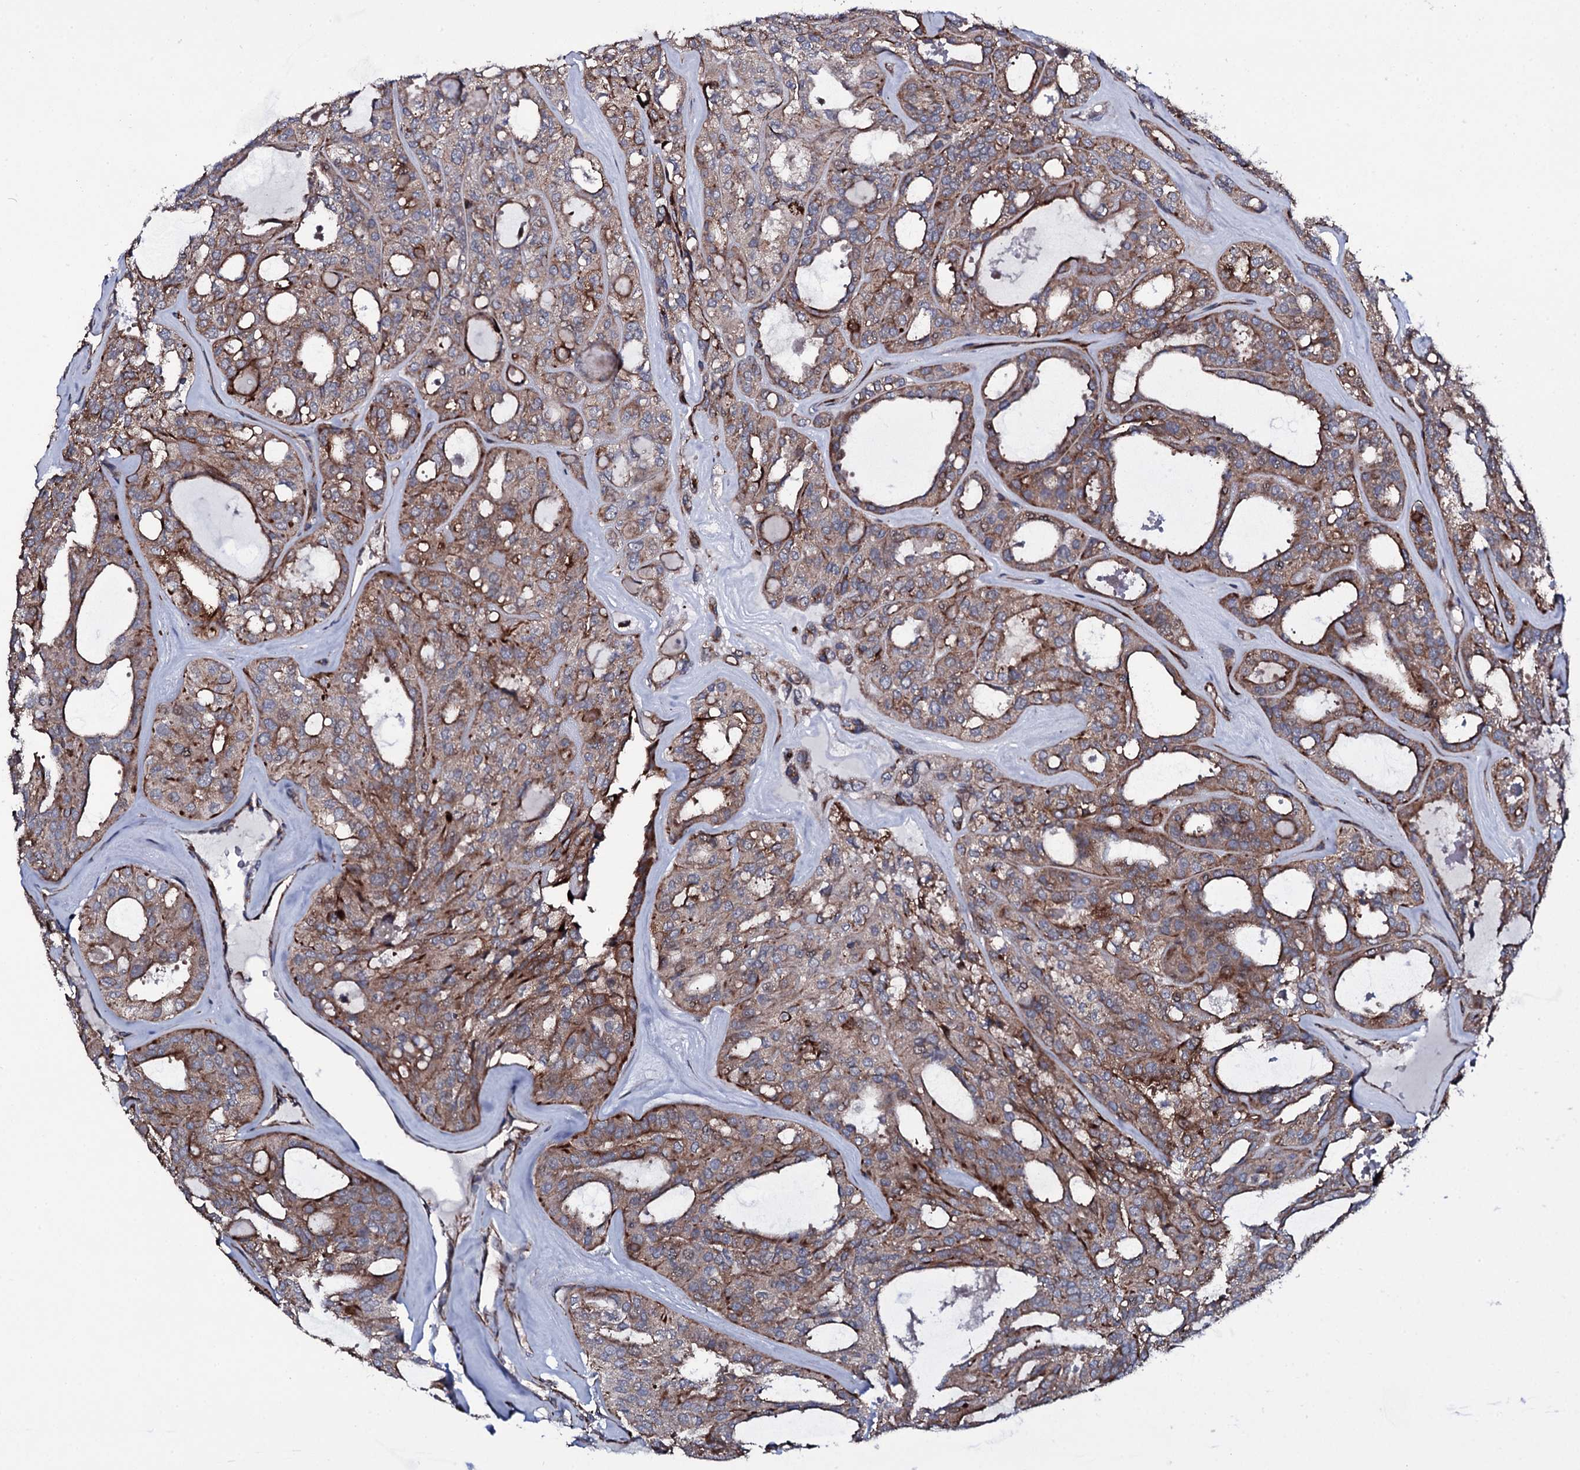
{"staining": {"intensity": "moderate", "quantity": ">75%", "location": "cytoplasmic/membranous"}, "tissue": "thyroid cancer", "cell_type": "Tumor cells", "image_type": "cancer", "snomed": [{"axis": "morphology", "description": "Follicular adenoma carcinoma, NOS"}, {"axis": "topography", "description": "Thyroid gland"}], "caption": "Follicular adenoma carcinoma (thyroid) stained with a brown dye demonstrates moderate cytoplasmic/membranous positive expression in about >75% of tumor cells.", "gene": "VAMP8", "patient": {"sex": "male", "age": 75}}